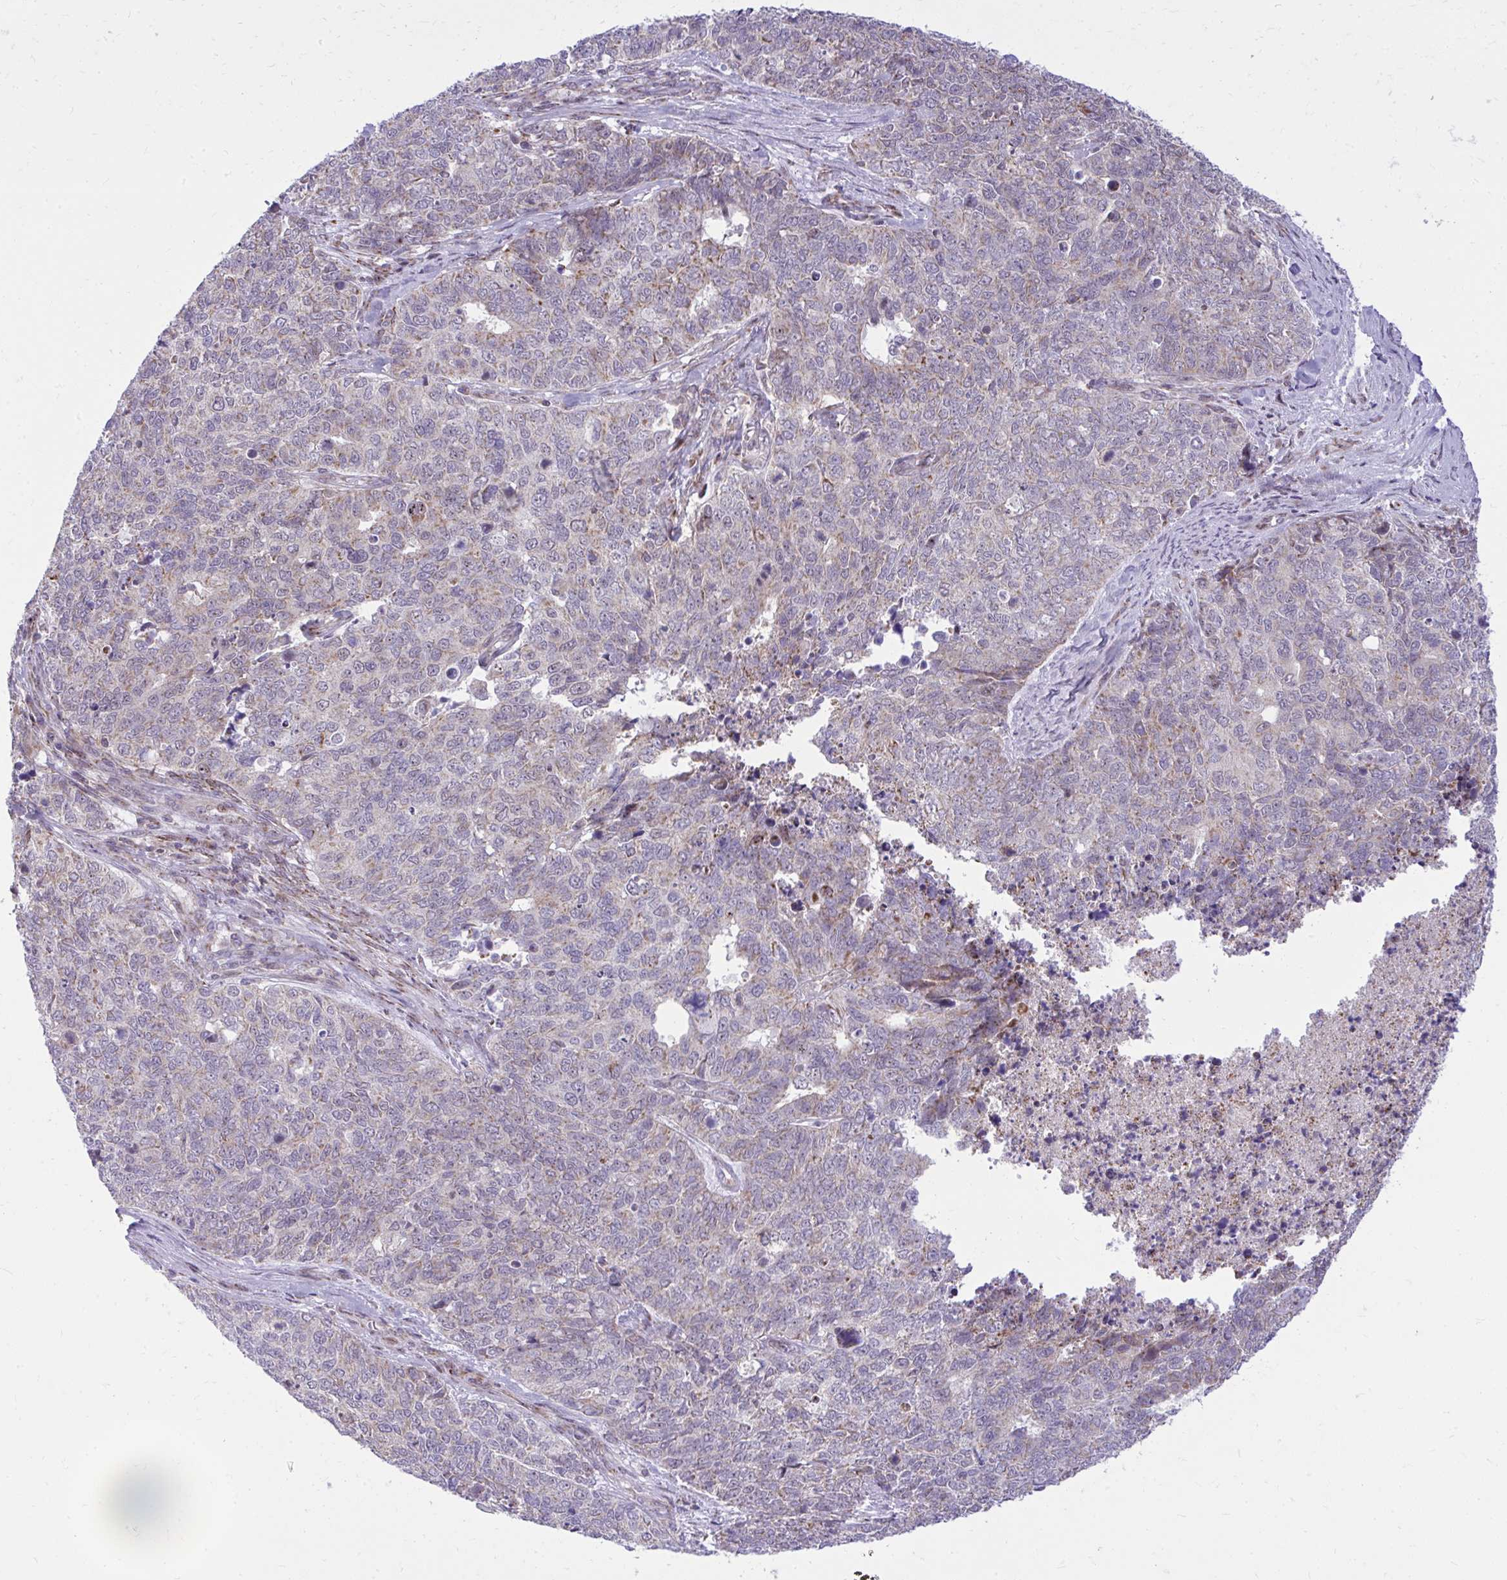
{"staining": {"intensity": "negative", "quantity": "none", "location": "none"}, "tissue": "cervical cancer", "cell_type": "Tumor cells", "image_type": "cancer", "snomed": [{"axis": "morphology", "description": "Adenocarcinoma, NOS"}, {"axis": "topography", "description": "Cervix"}], "caption": "Immunohistochemistry (IHC) photomicrograph of neoplastic tissue: human cervical adenocarcinoma stained with DAB (3,3'-diaminobenzidine) displays no significant protein expression in tumor cells.", "gene": "GPRIN3", "patient": {"sex": "female", "age": 63}}